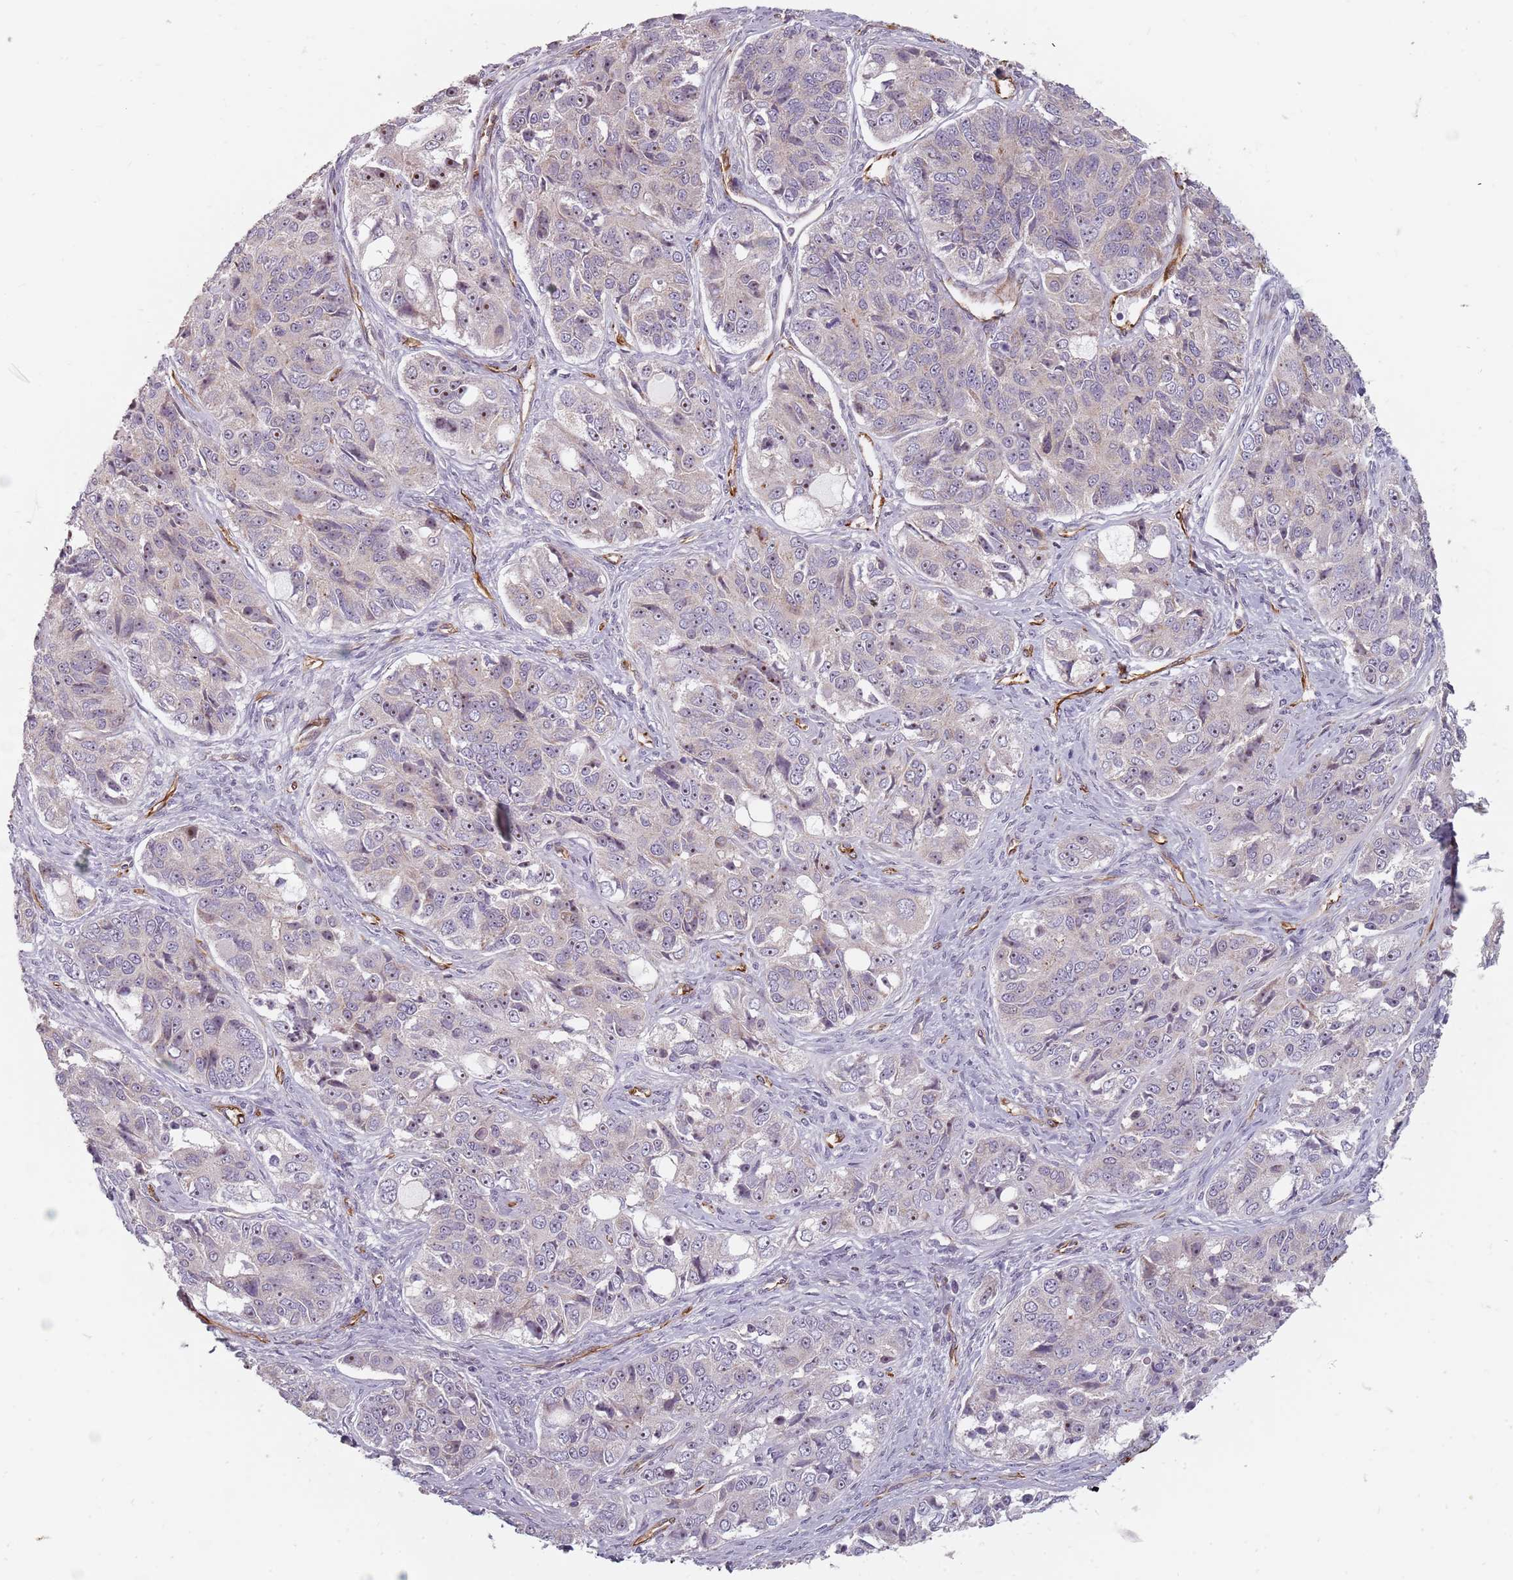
{"staining": {"intensity": "moderate", "quantity": "<25%", "location": "cytoplasmic/membranous,nuclear"}, "tissue": "ovarian cancer", "cell_type": "Tumor cells", "image_type": "cancer", "snomed": [{"axis": "morphology", "description": "Carcinoma, endometroid"}, {"axis": "topography", "description": "Ovary"}], "caption": "Protein staining by immunohistochemistry exhibits moderate cytoplasmic/membranous and nuclear staining in approximately <25% of tumor cells in ovarian cancer.", "gene": "GAS2L3", "patient": {"sex": "female", "age": 51}}